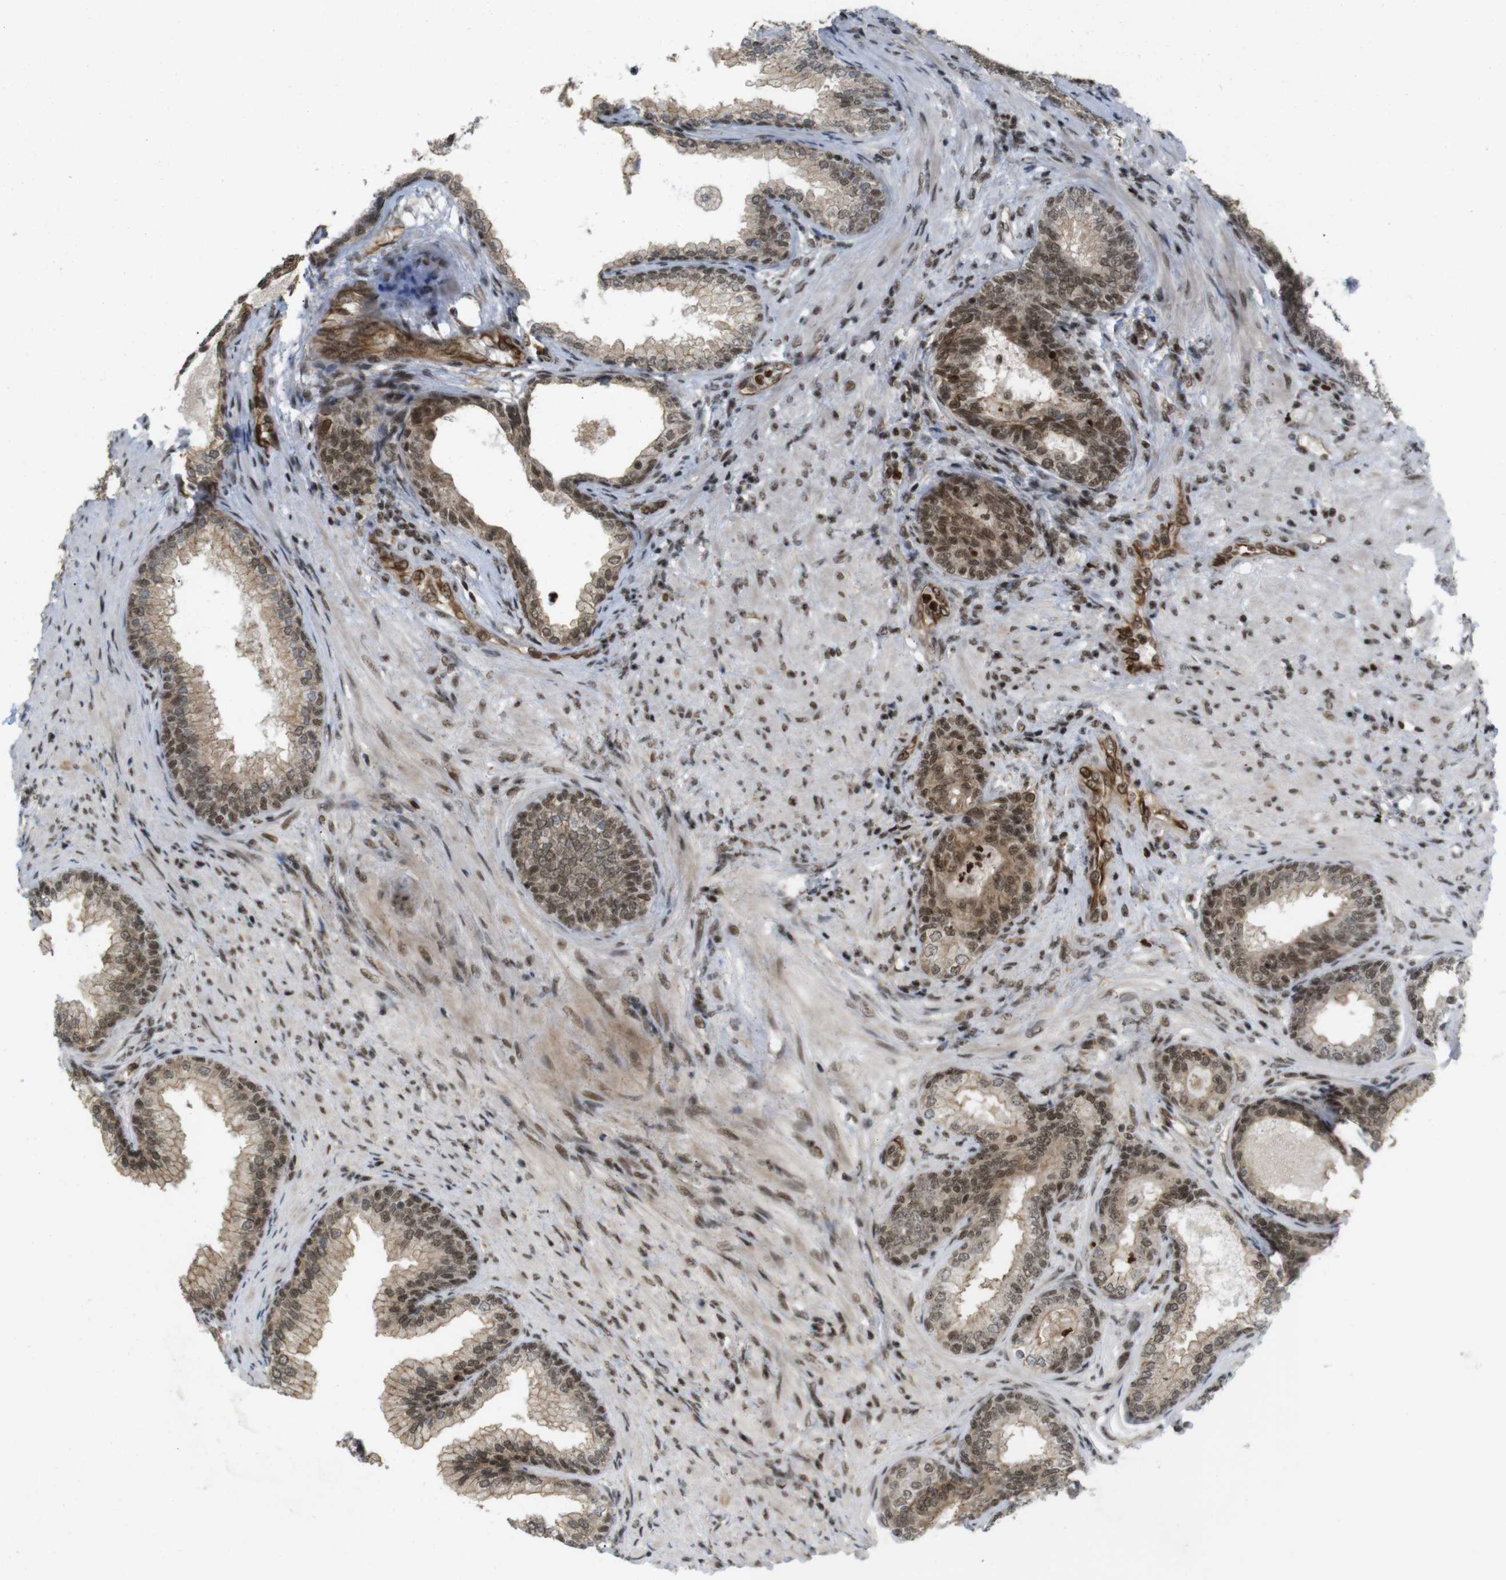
{"staining": {"intensity": "moderate", "quantity": ">75%", "location": "cytoplasmic/membranous,nuclear"}, "tissue": "prostate", "cell_type": "Glandular cells", "image_type": "normal", "snomed": [{"axis": "morphology", "description": "Normal tissue, NOS"}, {"axis": "topography", "description": "Prostate"}], "caption": "A brown stain shows moderate cytoplasmic/membranous,nuclear staining of a protein in glandular cells of unremarkable prostate.", "gene": "SP2", "patient": {"sex": "male", "age": 76}}